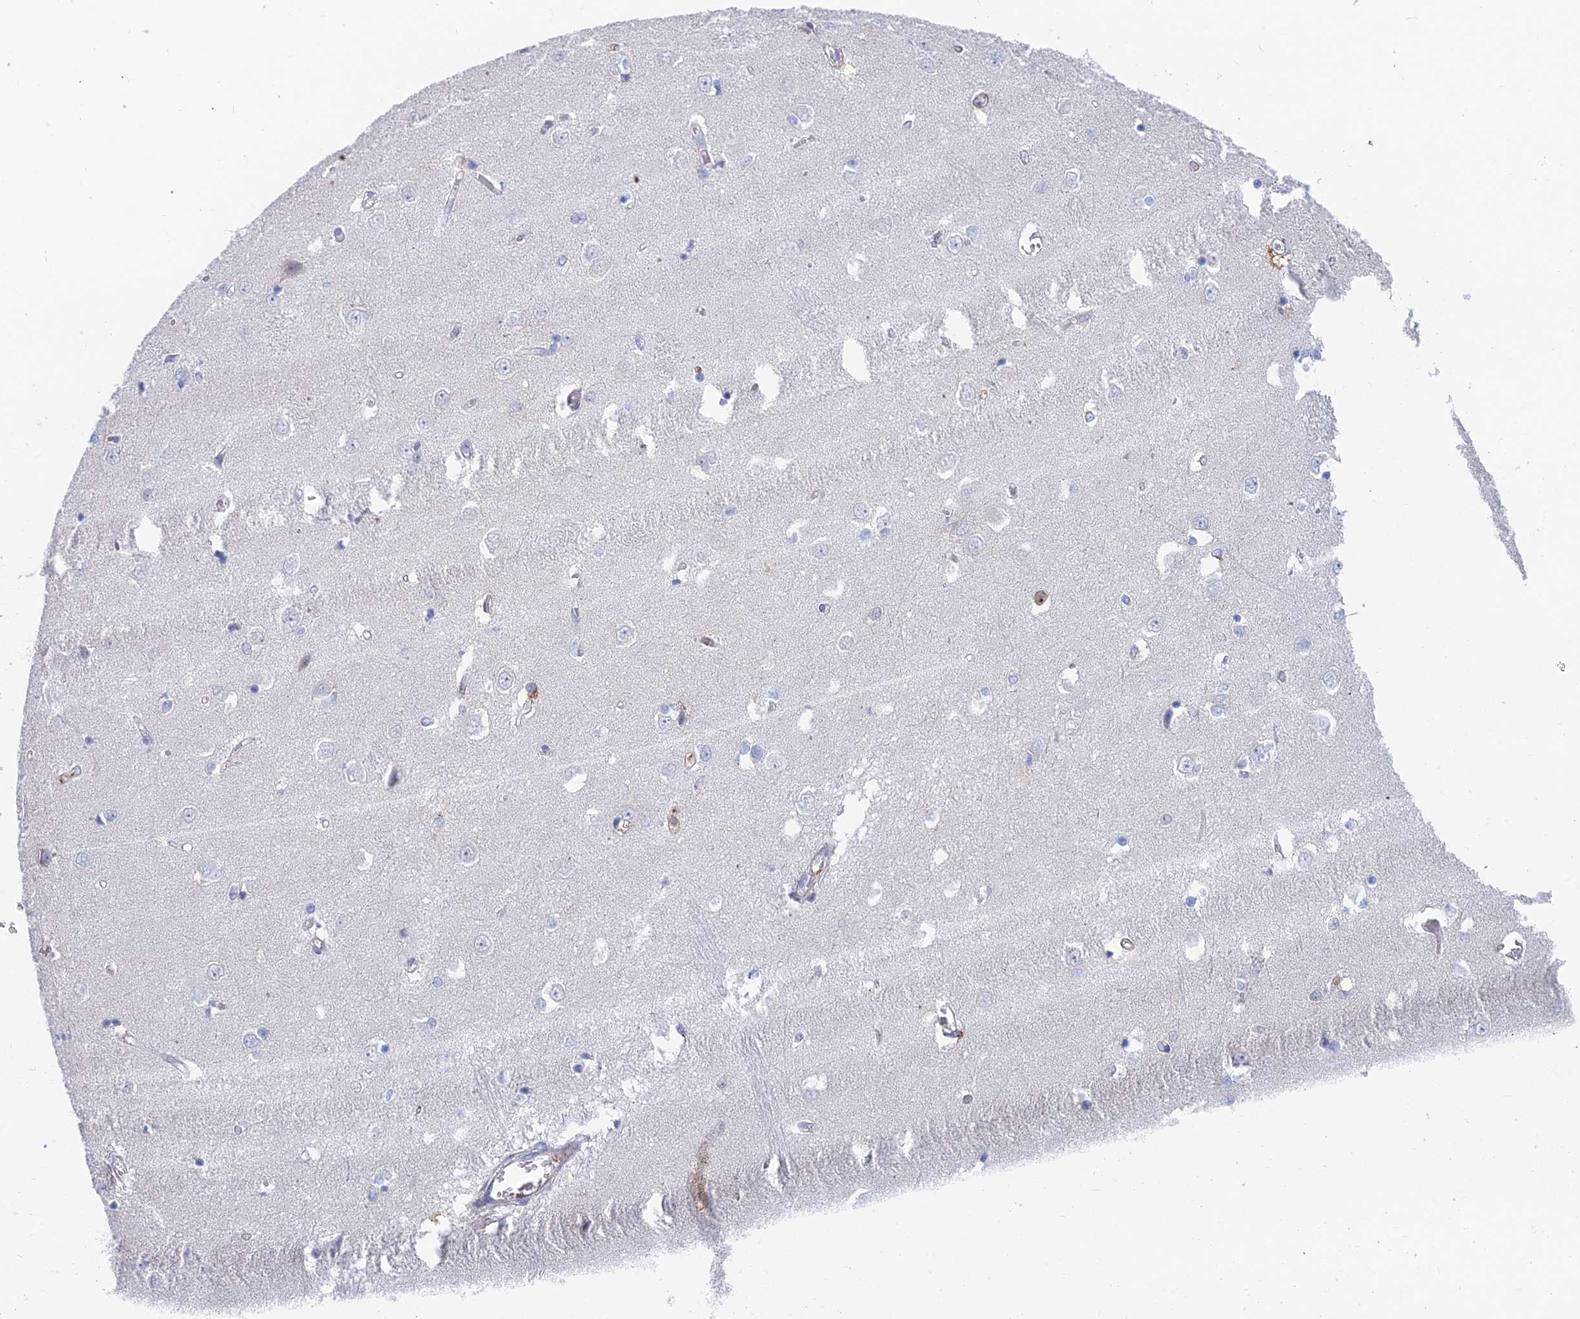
{"staining": {"intensity": "negative", "quantity": "none", "location": "none"}, "tissue": "caudate", "cell_type": "Glial cells", "image_type": "normal", "snomed": [{"axis": "morphology", "description": "Normal tissue, NOS"}, {"axis": "topography", "description": "Lateral ventricle wall"}], "caption": "Photomicrograph shows no protein staining in glial cells of benign caudate. (IHC, brightfield microscopy, high magnification).", "gene": "STRN4", "patient": {"sex": "male", "age": 37}}